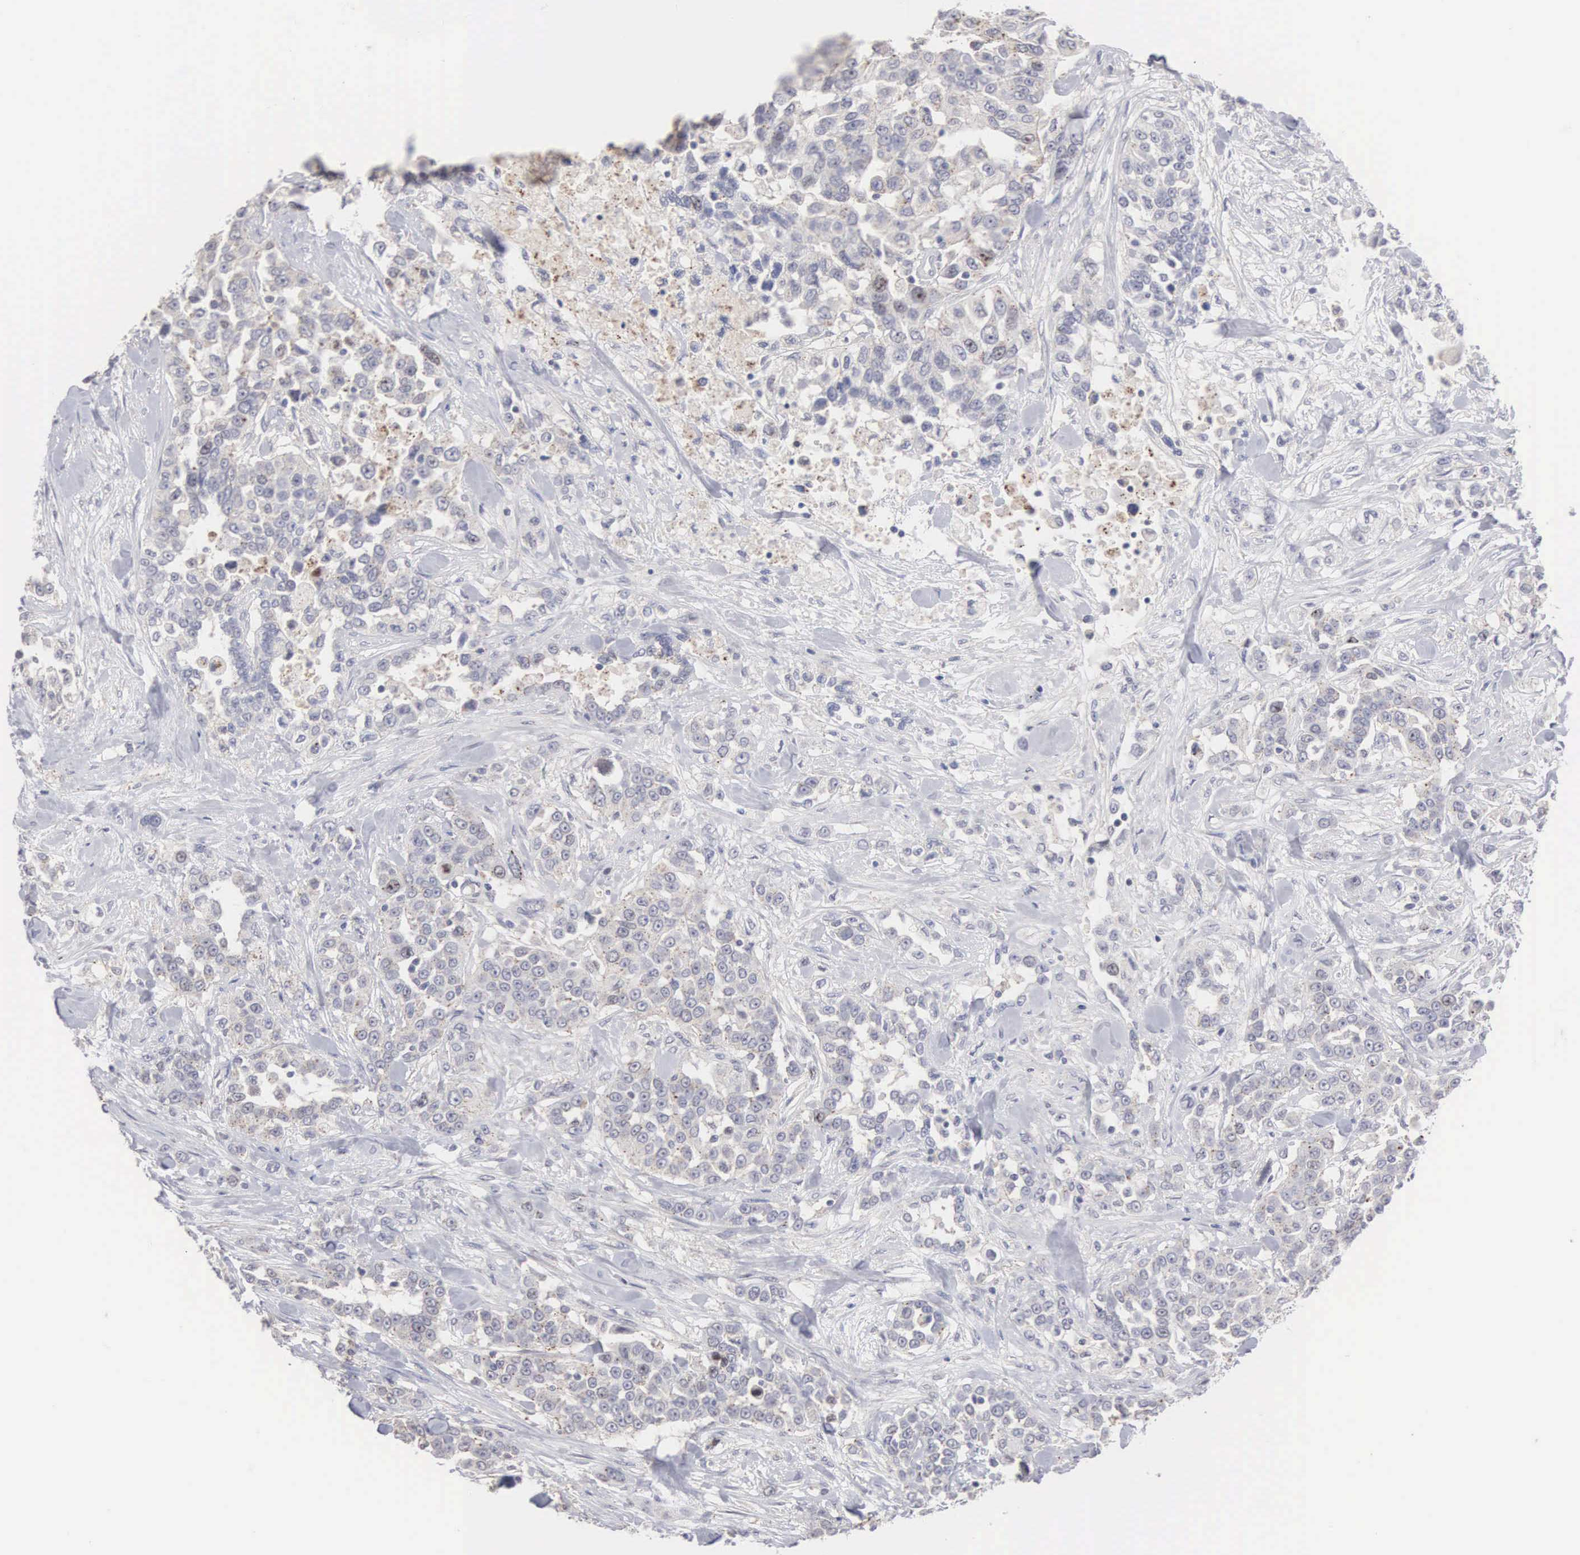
{"staining": {"intensity": "negative", "quantity": "none", "location": "none"}, "tissue": "urothelial cancer", "cell_type": "Tumor cells", "image_type": "cancer", "snomed": [{"axis": "morphology", "description": "Urothelial carcinoma, High grade"}, {"axis": "topography", "description": "Urinary bladder"}], "caption": "High power microscopy micrograph of an IHC histopathology image of urothelial cancer, revealing no significant staining in tumor cells. (Immunohistochemistry (ihc), brightfield microscopy, high magnification).", "gene": "KDM6A", "patient": {"sex": "female", "age": 80}}